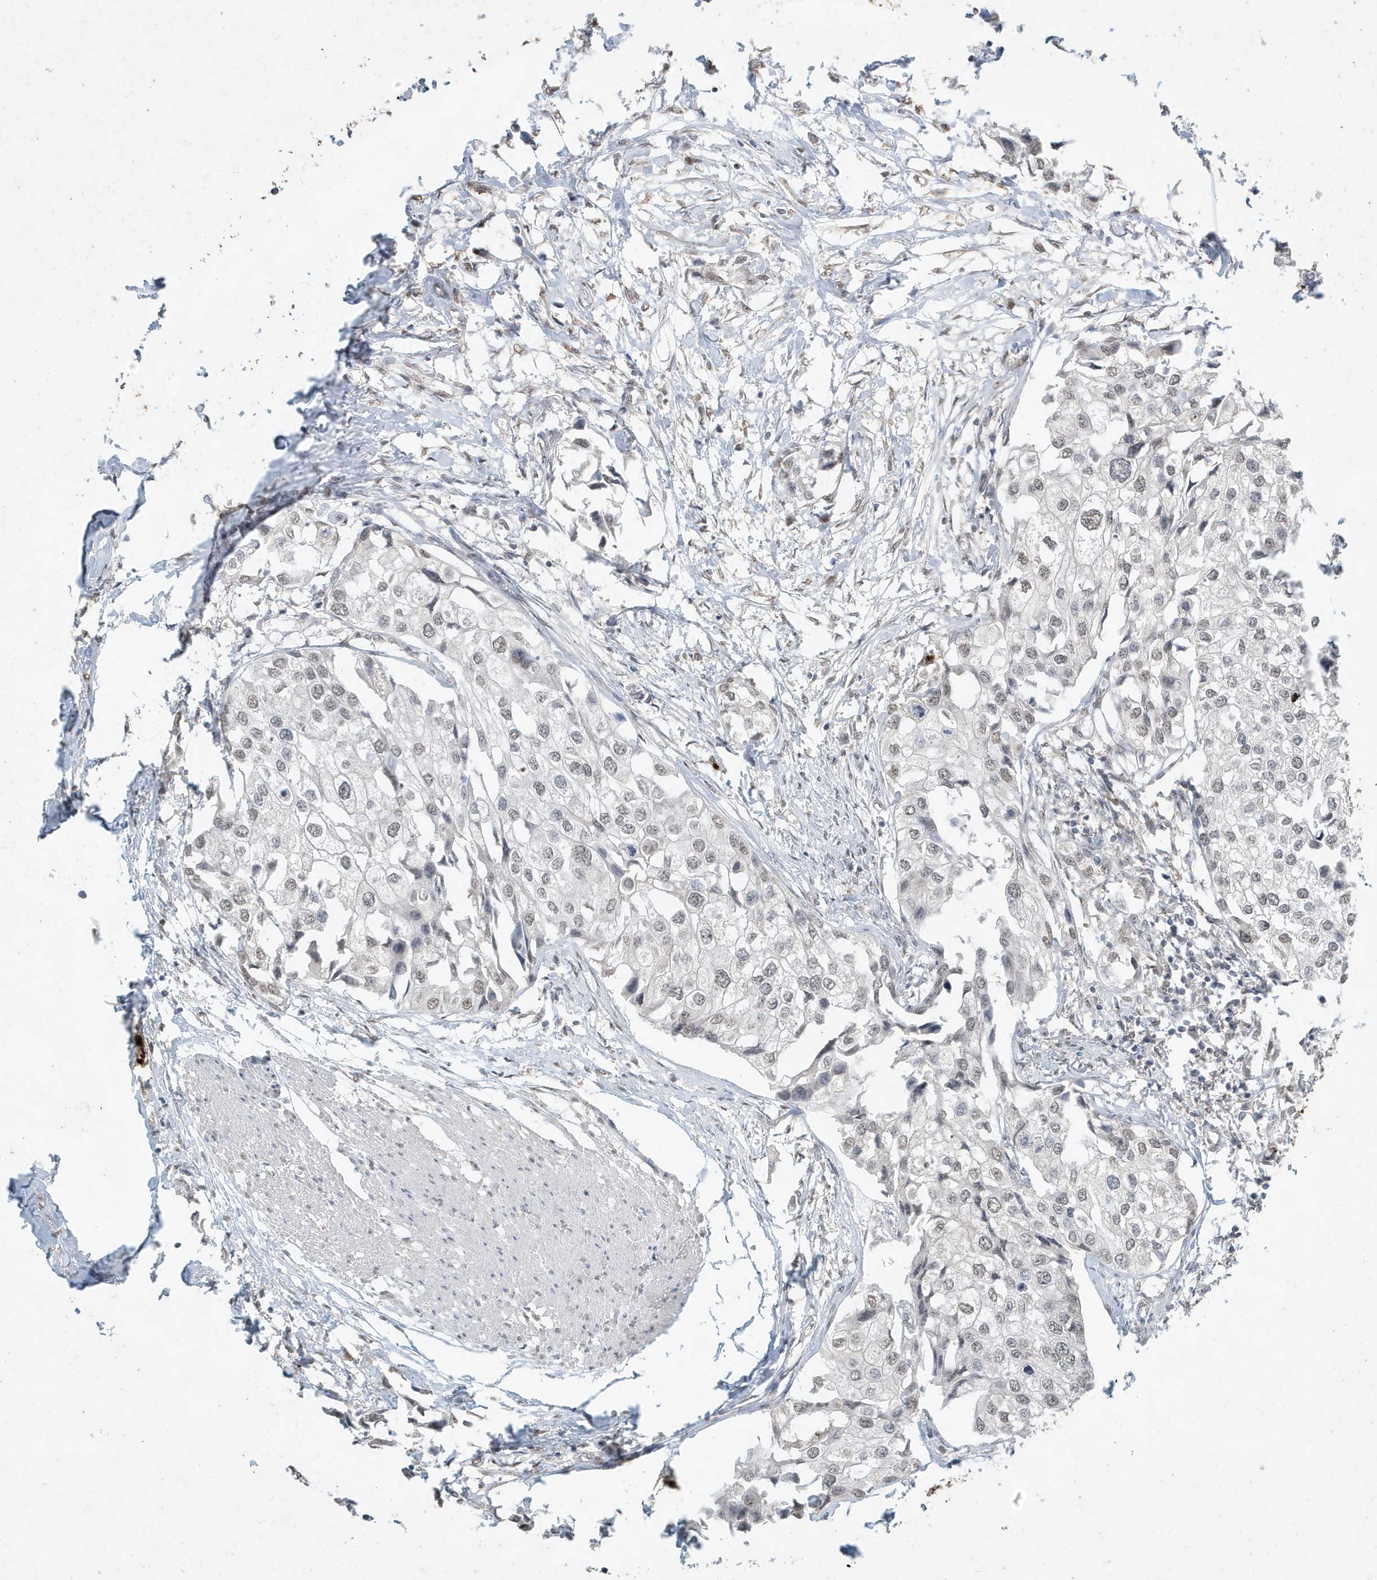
{"staining": {"intensity": "negative", "quantity": "none", "location": "none"}, "tissue": "urothelial cancer", "cell_type": "Tumor cells", "image_type": "cancer", "snomed": [{"axis": "morphology", "description": "Urothelial carcinoma, High grade"}, {"axis": "topography", "description": "Urinary bladder"}], "caption": "IHC of human urothelial cancer shows no positivity in tumor cells.", "gene": "DEFA1", "patient": {"sex": "male", "age": 64}}